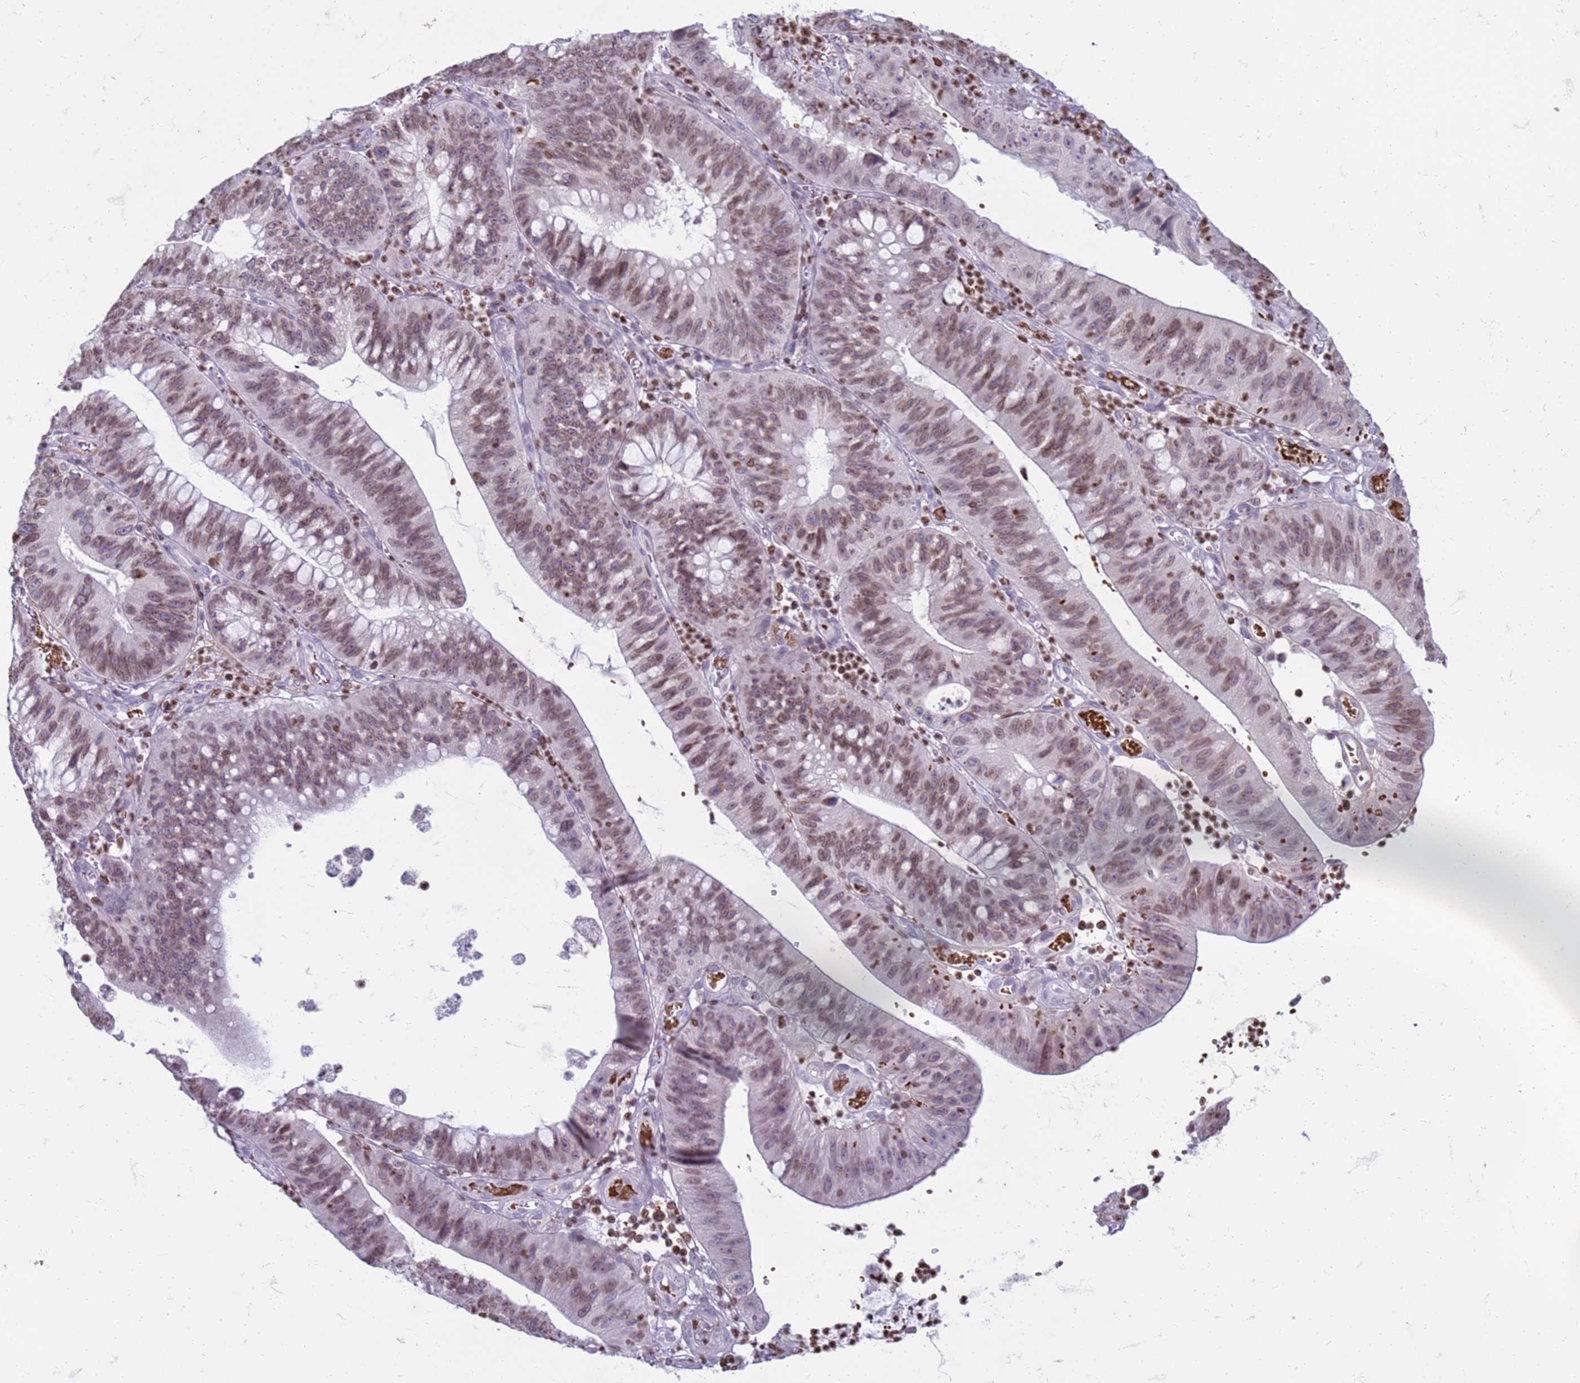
{"staining": {"intensity": "moderate", "quantity": ">75%", "location": "nuclear"}, "tissue": "stomach cancer", "cell_type": "Tumor cells", "image_type": "cancer", "snomed": [{"axis": "morphology", "description": "Adenocarcinoma, NOS"}, {"axis": "topography", "description": "Stomach"}], "caption": "IHC of human stomach adenocarcinoma reveals medium levels of moderate nuclear expression in about >75% of tumor cells.", "gene": "METTL25B", "patient": {"sex": "male", "age": 59}}